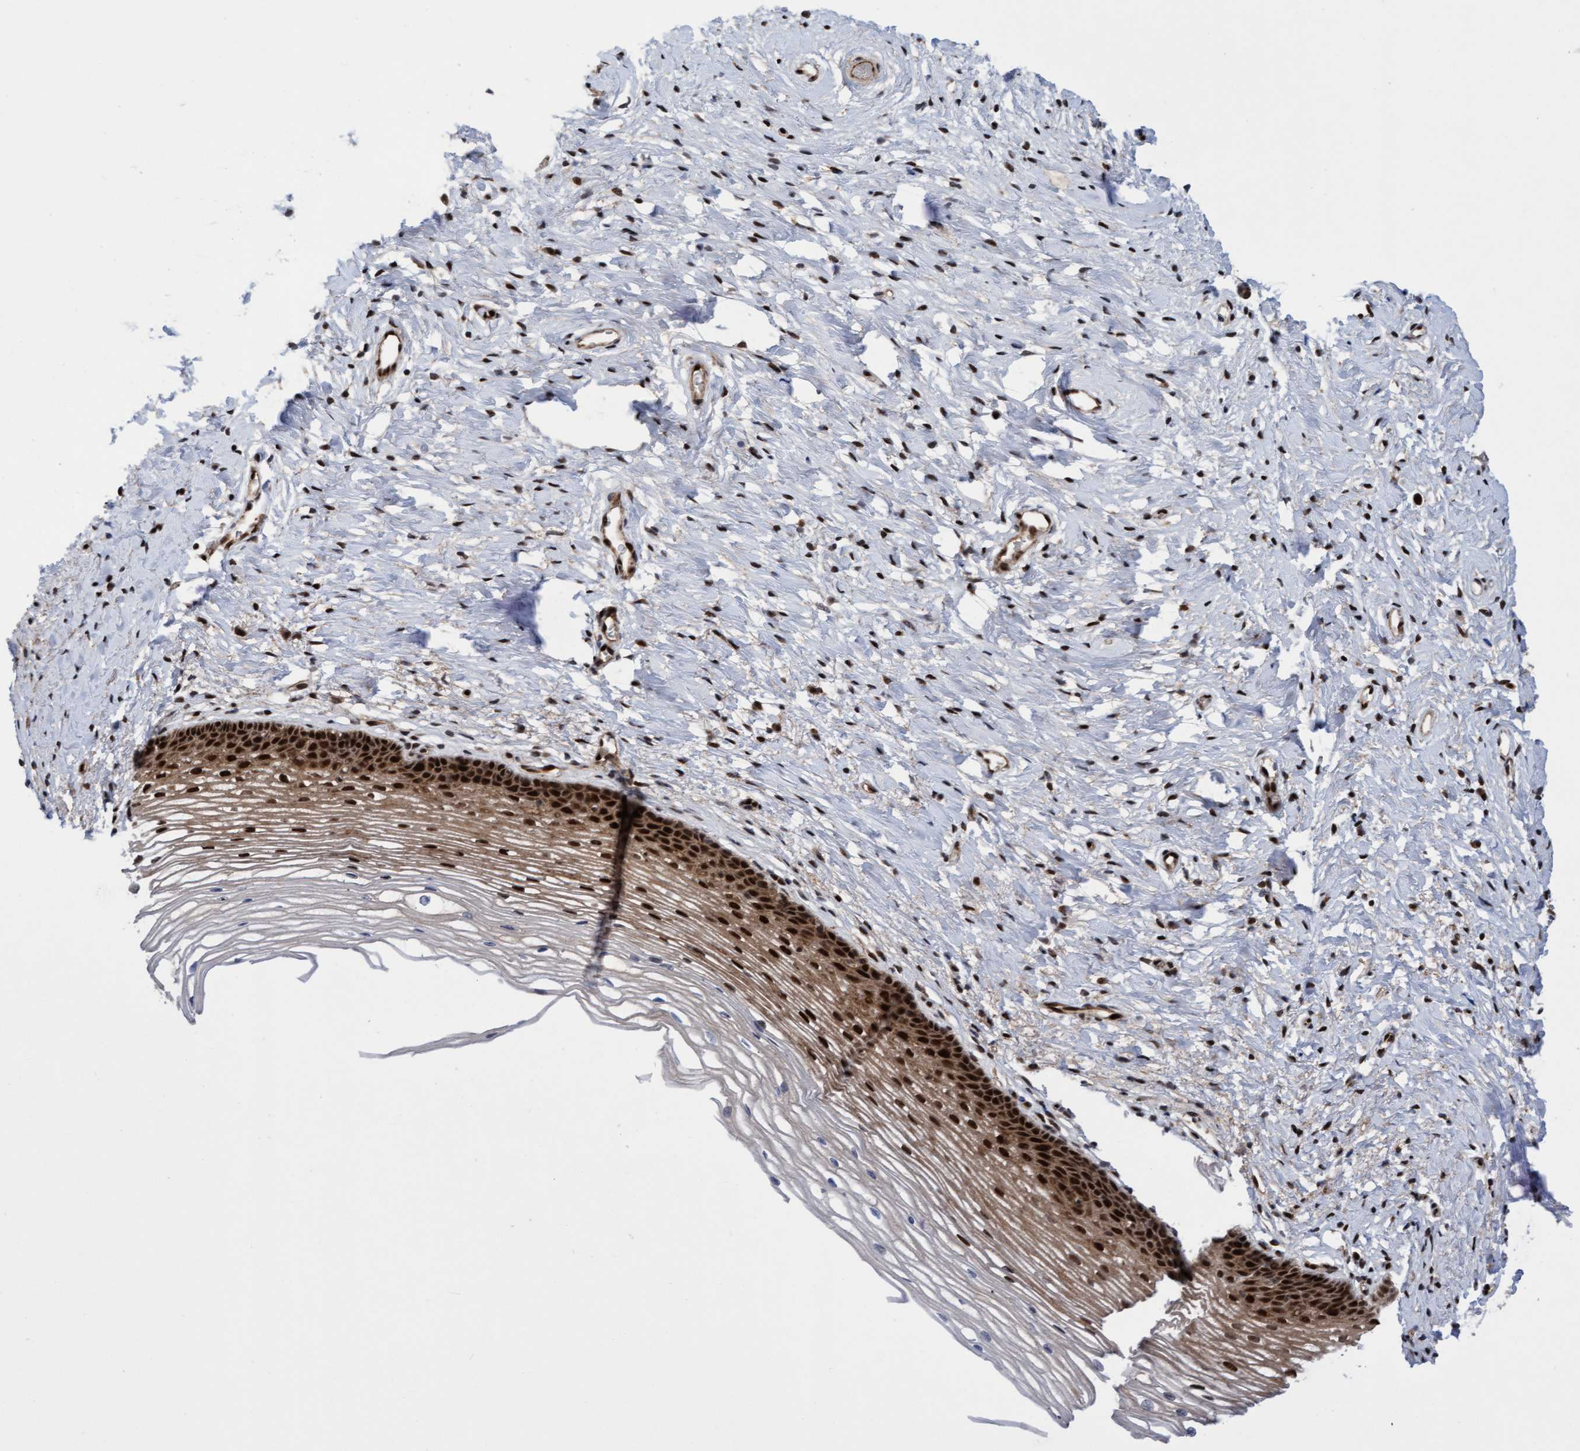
{"staining": {"intensity": "moderate", "quantity": ">75%", "location": "cytoplasmic/membranous,nuclear"}, "tissue": "cervix", "cell_type": "Glandular cells", "image_type": "normal", "snomed": [{"axis": "morphology", "description": "Normal tissue, NOS"}, {"axis": "topography", "description": "Cervix"}], "caption": "DAB (3,3'-diaminobenzidine) immunohistochemical staining of unremarkable cervix displays moderate cytoplasmic/membranous,nuclear protein positivity in about >75% of glandular cells.", "gene": "ITFG1", "patient": {"sex": "female", "age": 77}}